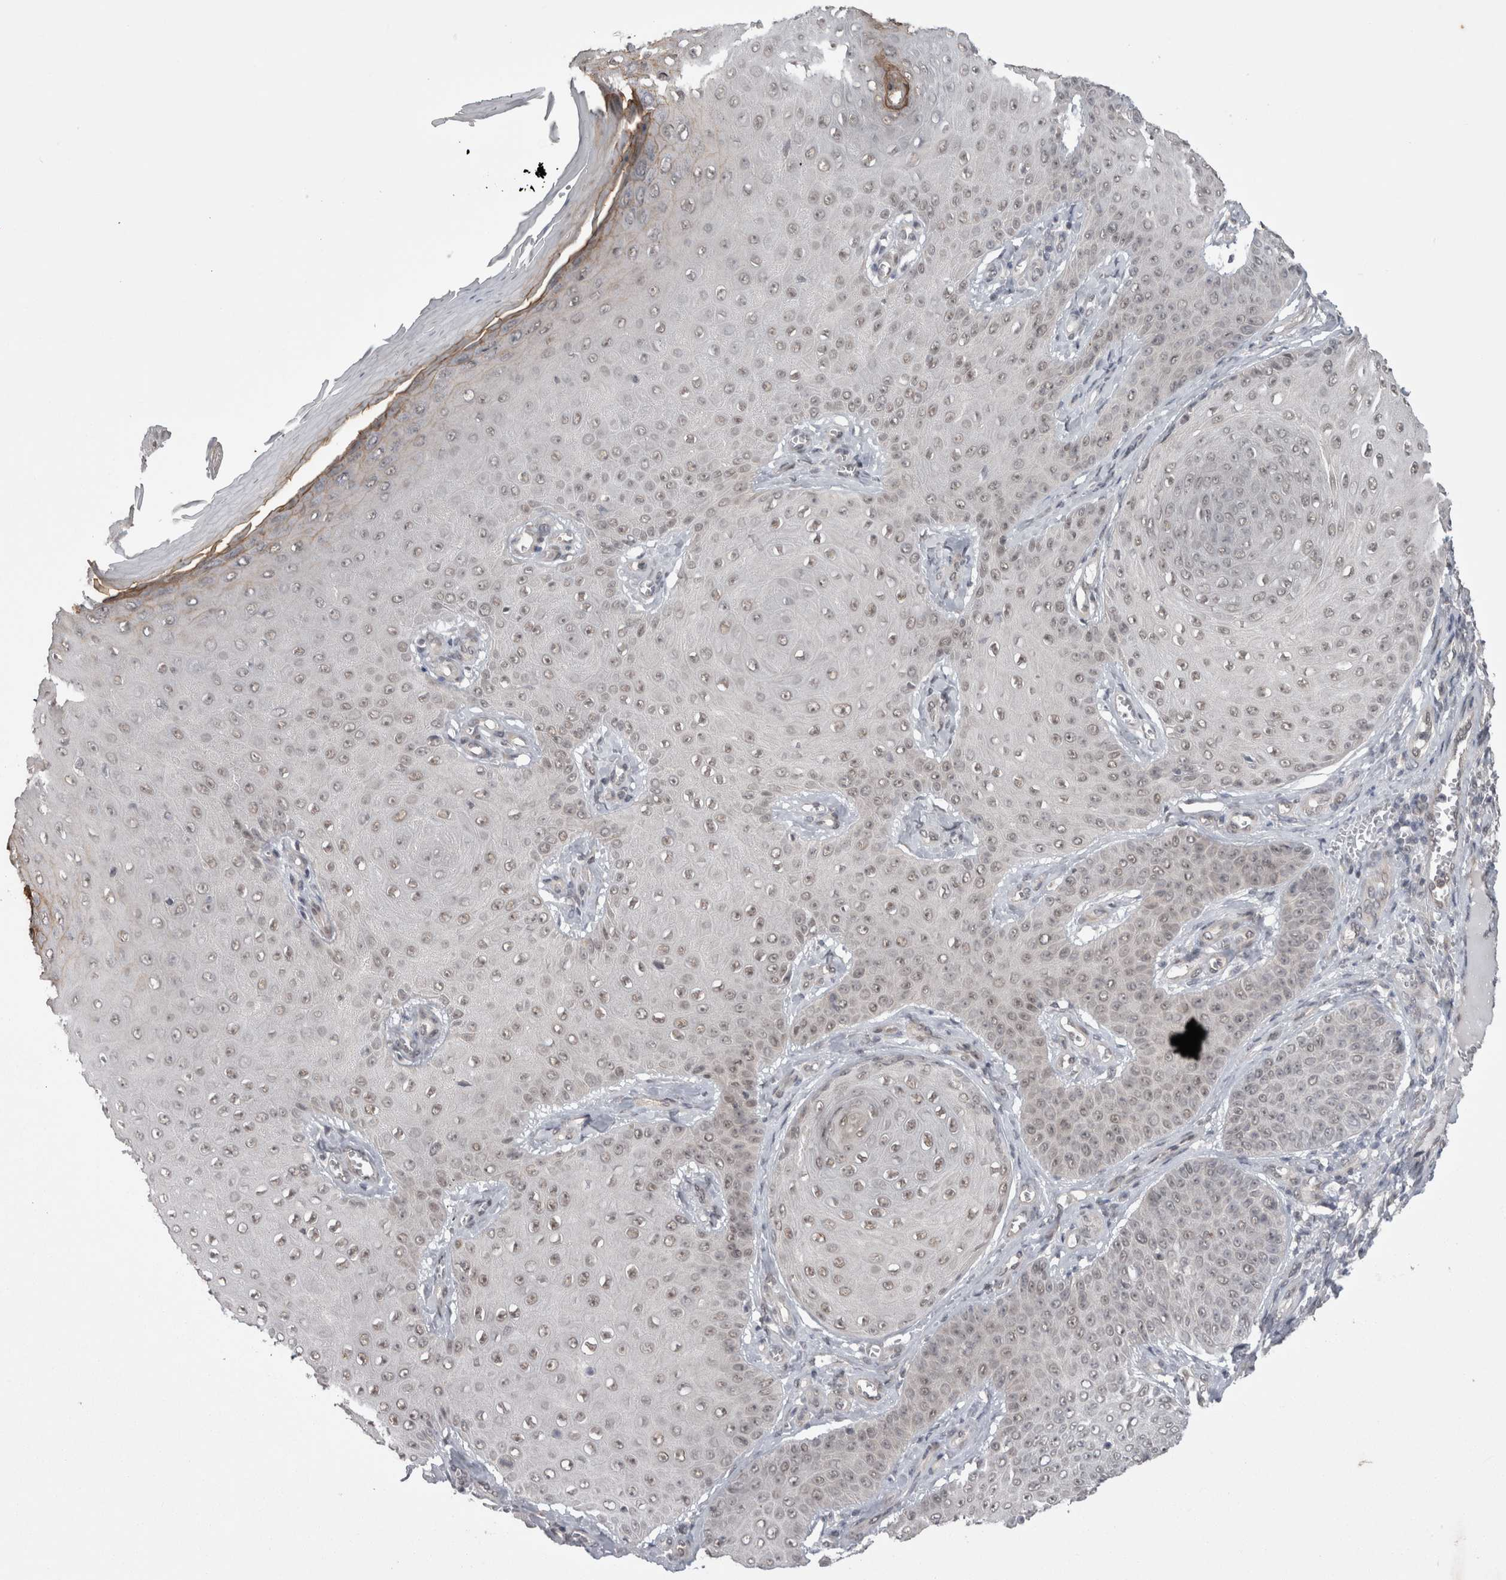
{"staining": {"intensity": "negative", "quantity": "none", "location": "none"}, "tissue": "skin cancer", "cell_type": "Tumor cells", "image_type": "cancer", "snomed": [{"axis": "morphology", "description": "Squamous cell carcinoma, NOS"}, {"axis": "topography", "description": "Skin"}], "caption": "A high-resolution image shows immunohistochemistry (IHC) staining of skin cancer, which displays no significant staining in tumor cells.", "gene": "ZNF341", "patient": {"sex": "male", "age": 74}}